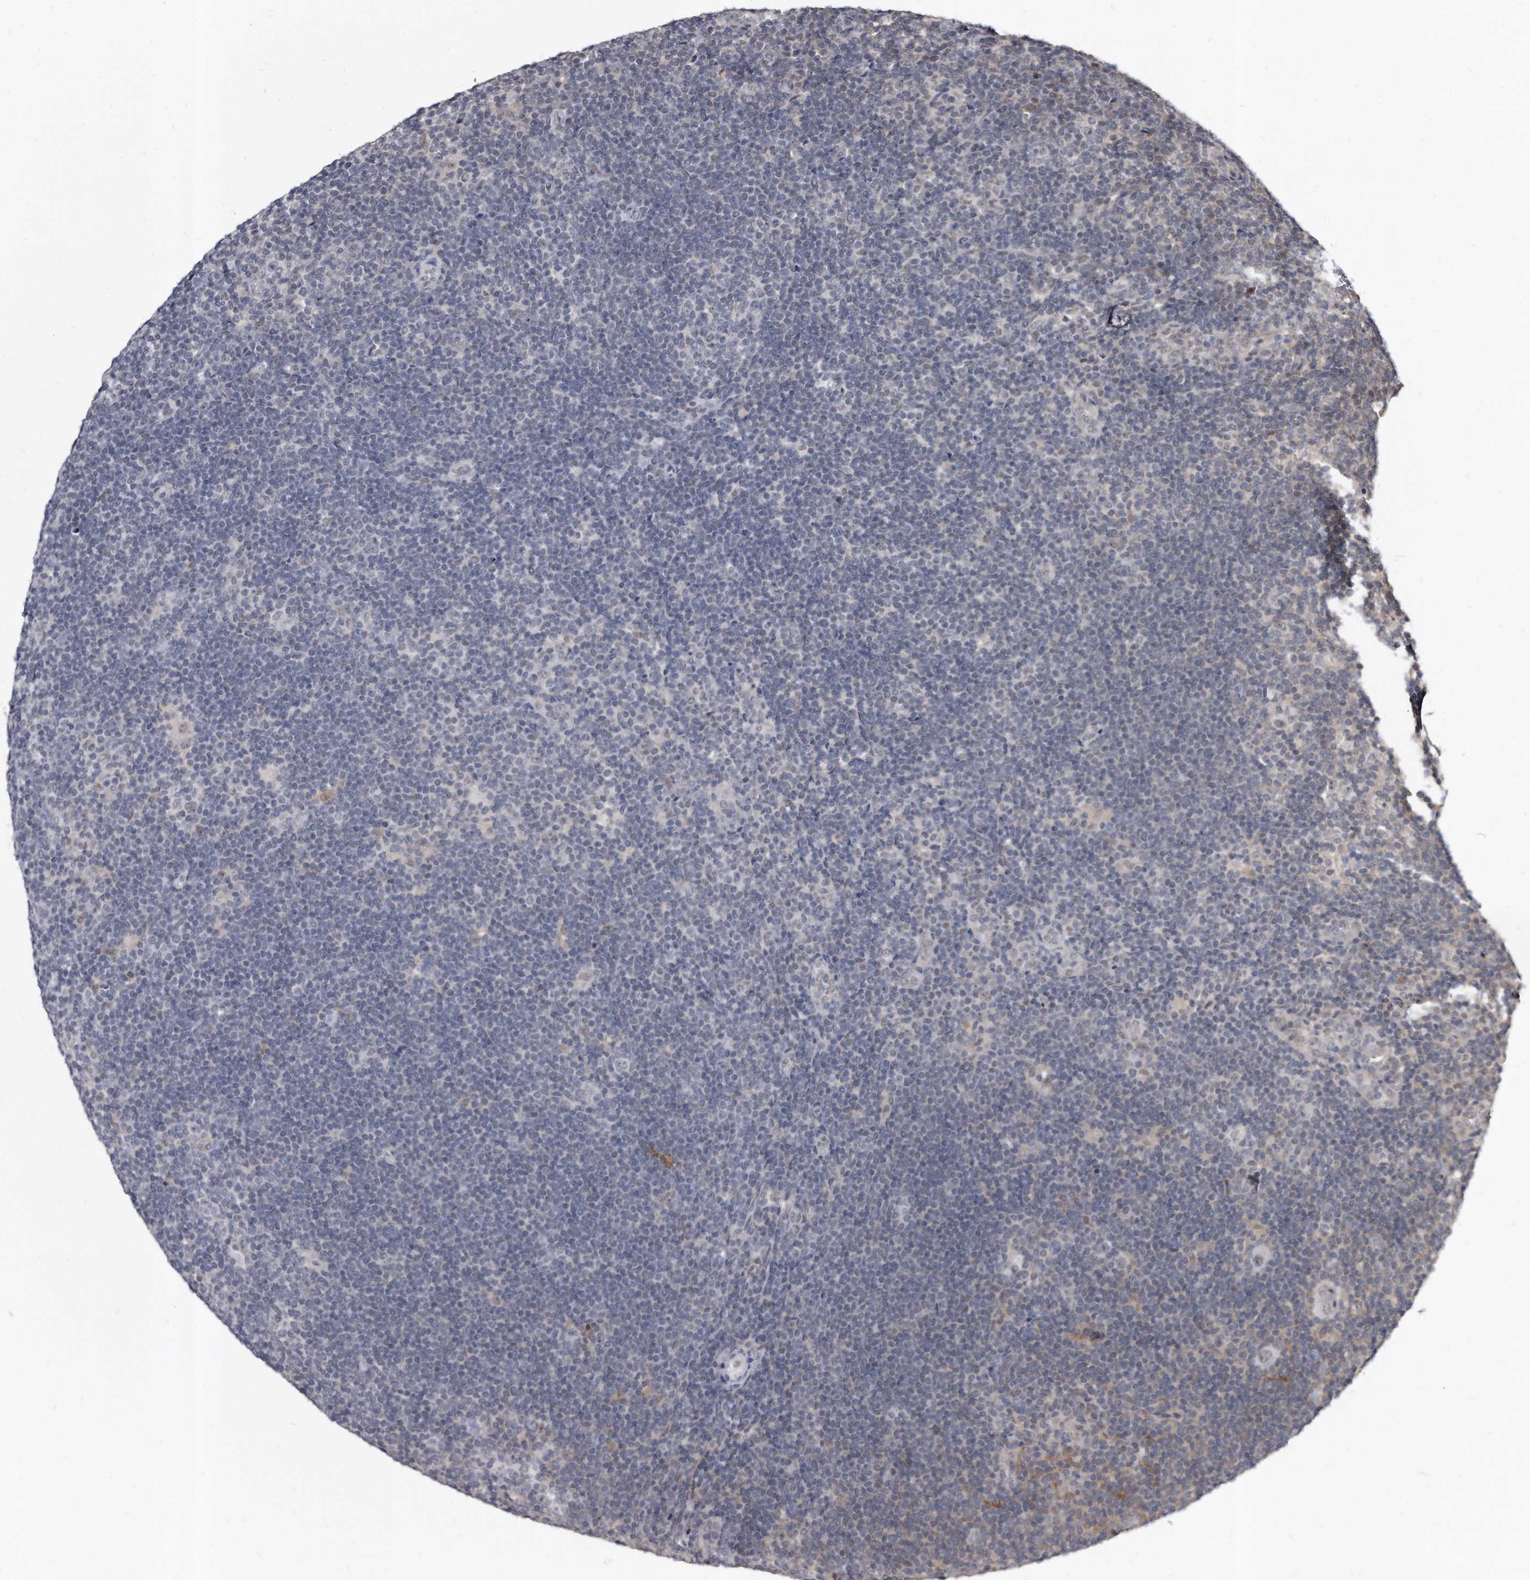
{"staining": {"intensity": "negative", "quantity": "none", "location": "none"}, "tissue": "lymphoma", "cell_type": "Tumor cells", "image_type": "cancer", "snomed": [{"axis": "morphology", "description": "Hodgkin's disease, NOS"}, {"axis": "topography", "description": "Lymph node"}], "caption": "Tumor cells are negative for protein expression in human Hodgkin's disease.", "gene": "KLHDC3", "patient": {"sex": "female", "age": 57}}